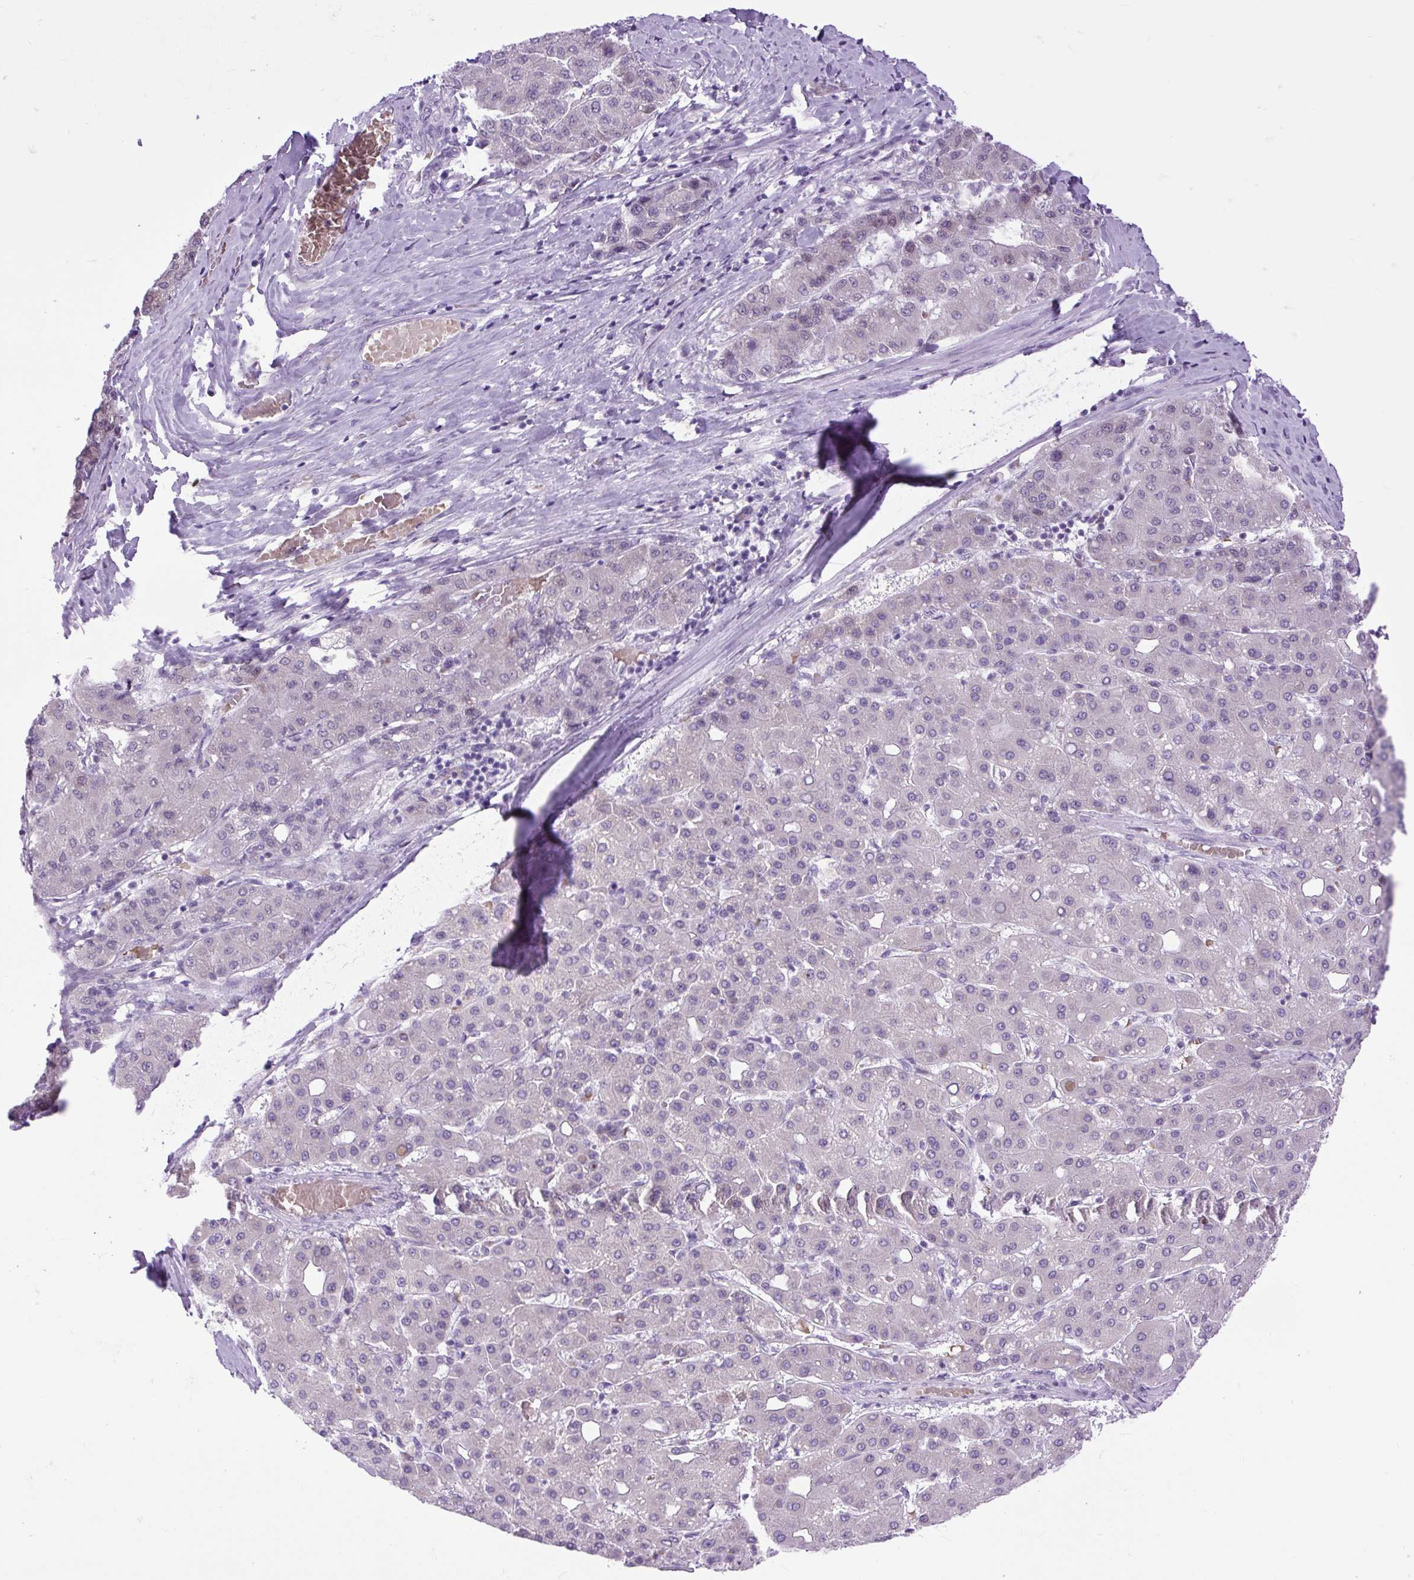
{"staining": {"intensity": "weak", "quantity": "25%-75%", "location": "nuclear"}, "tissue": "liver cancer", "cell_type": "Tumor cells", "image_type": "cancer", "snomed": [{"axis": "morphology", "description": "Carcinoma, Hepatocellular, NOS"}, {"axis": "topography", "description": "Liver"}], "caption": "Immunohistochemistry histopathology image of neoplastic tissue: human liver cancer stained using immunohistochemistry (IHC) displays low levels of weak protein expression localized specifically in the nuclear of tumor cells, appearing as a nuclear brown color.", "gene": "SCO2", "patient": {"sex": "male", "age": 65}}